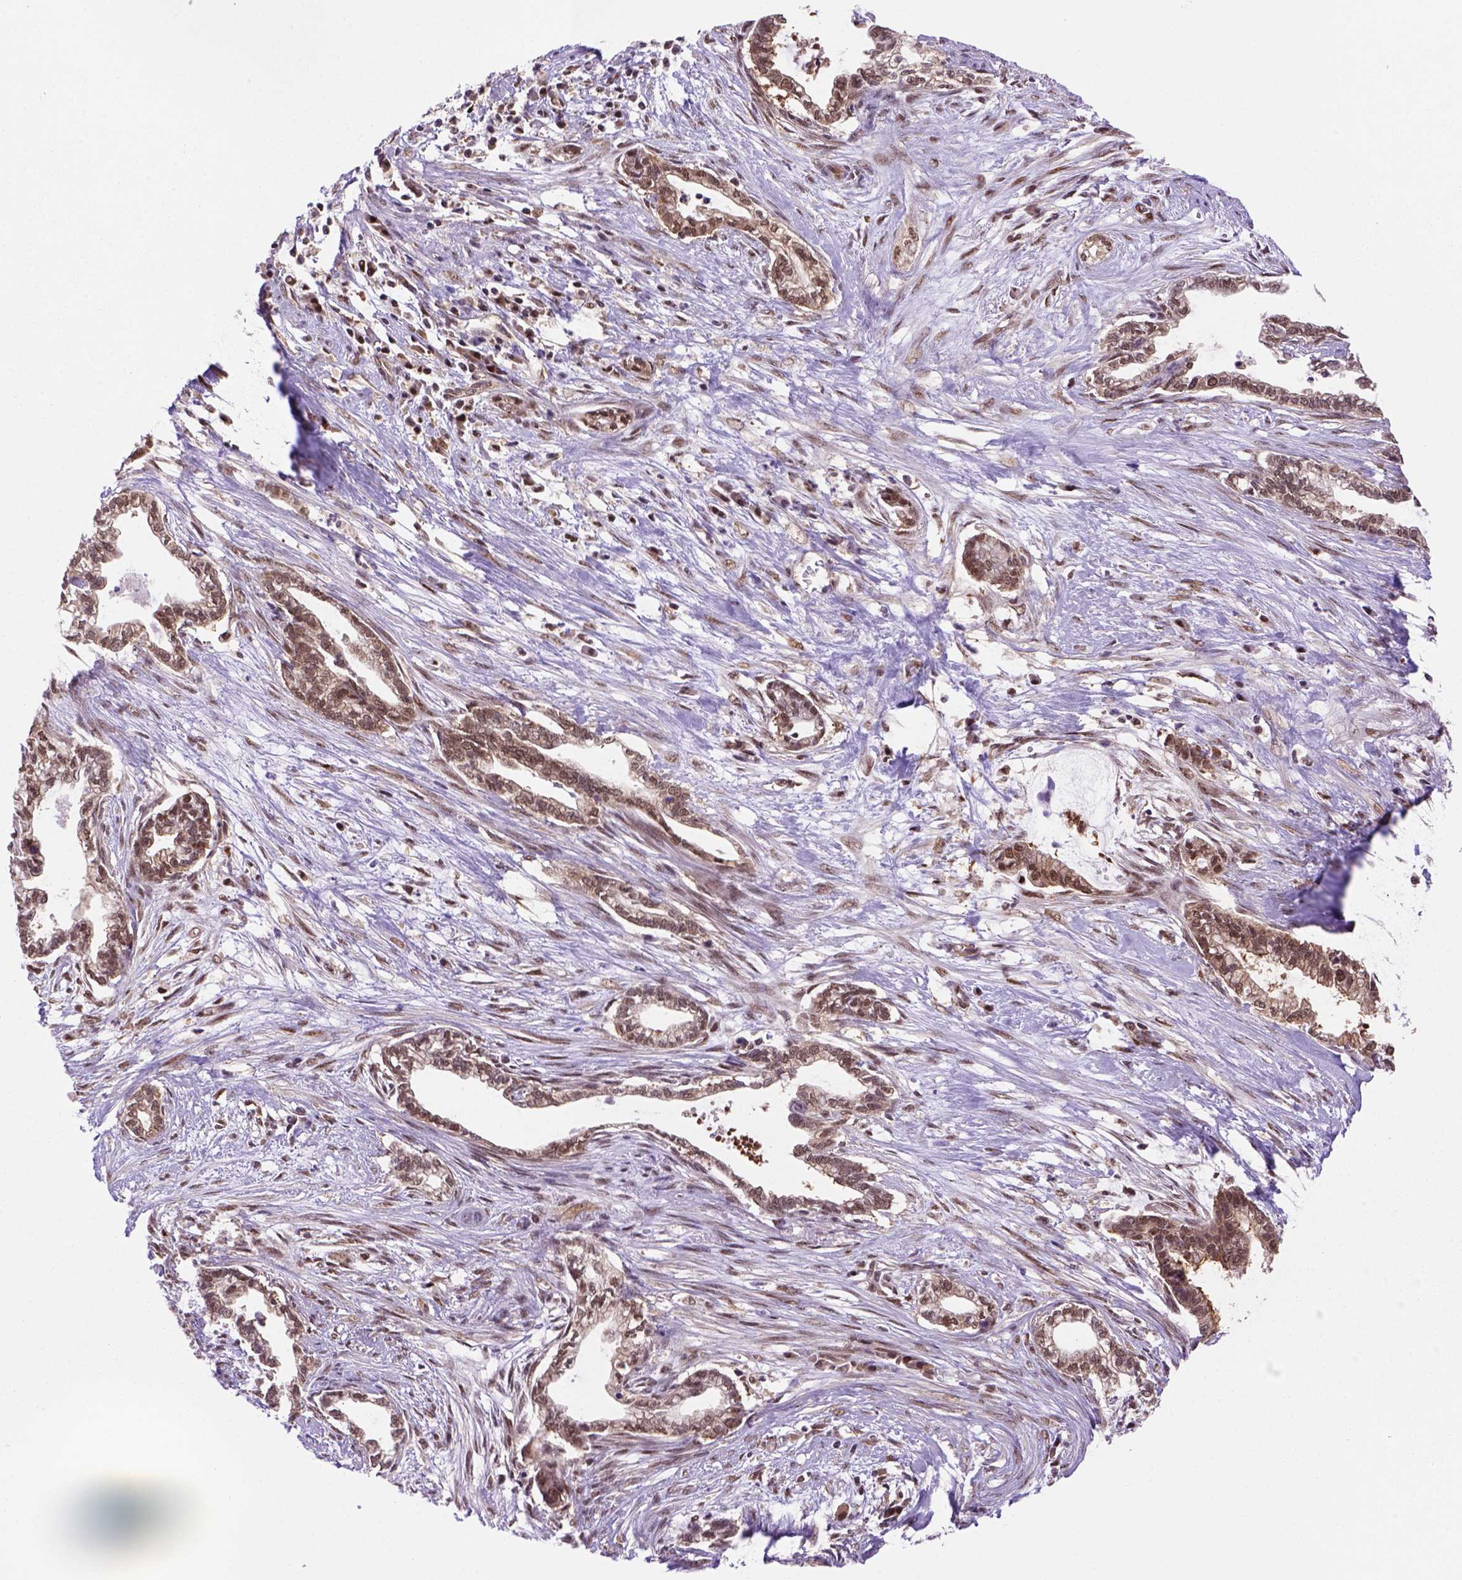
{"staining": {"intensity": "moderate", "quantity": ">75%", "location": "cytoplasmic/membranous,nuclear"}, "tissue": "cervical cancer", "cell_type": "Tumor cells", "image_type": "cancer", "snomed": [{"axis": "morphology", "description": "Adenocarcinoma, NOS"}, {"axis": "topography", "description": "Cervix"}], "caption": "Adenocarcinoma (cervical) was stained to show a protein in brown. There is medium levels of moderate cytoplasmic/membranous and nuclear positivity in about >75% of tumor cells. (brown staining indicates protein expression, while blue staining denotes nuclei).", "gene": "PSMC2", "patient": {"sex": "female", "age": 62}}